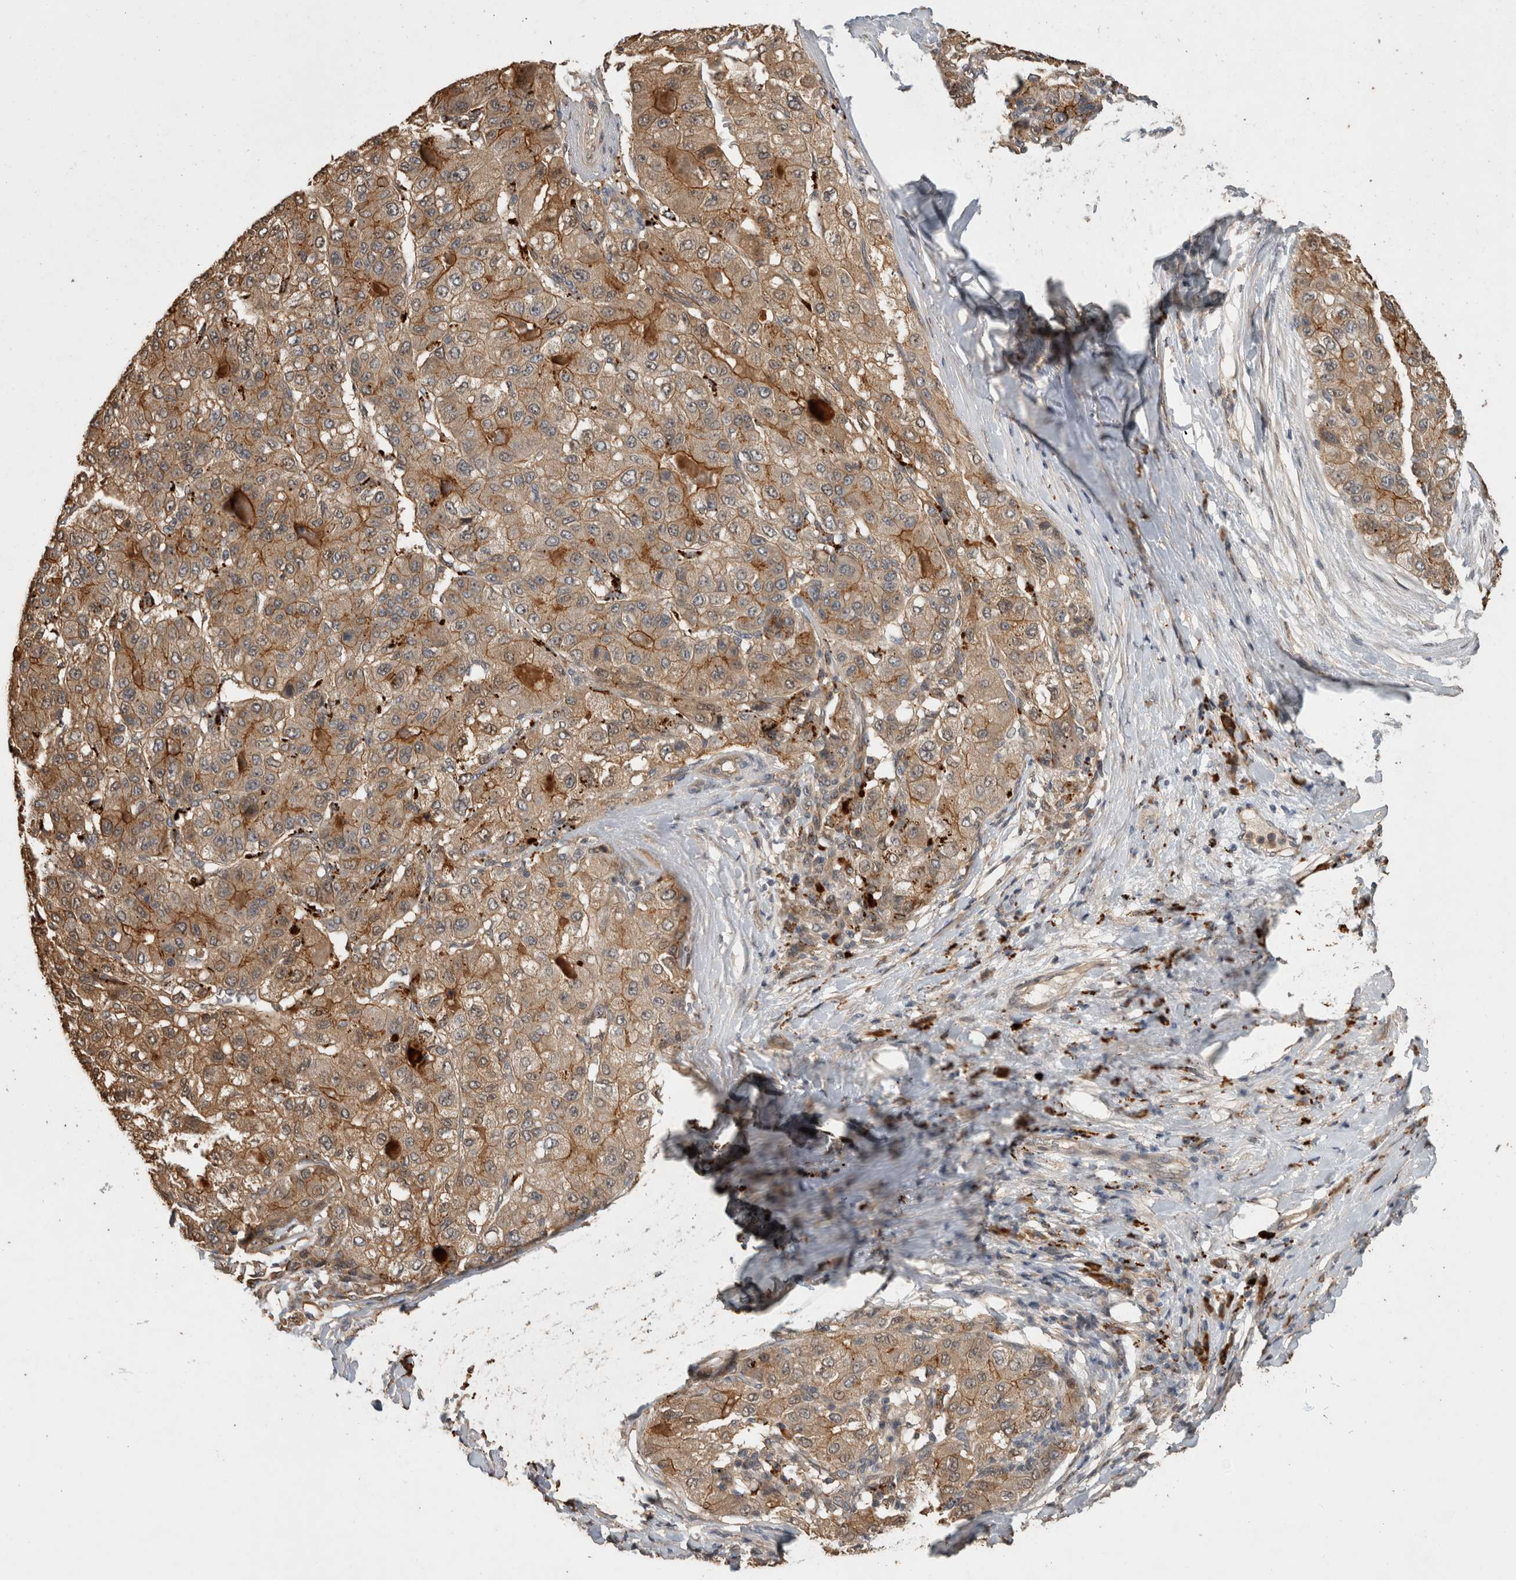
{"staining": {"intensity": "moderate", "quantity": ">75%", "location": "cytoplasmic/membranous"}, "tissue": "liver cancer", "cell_type": "Tumor cells", "image_type": "cancer", "snomed": [{"axis": "morphology", "description": "Carcinoma, Hepatocellular, NOS"}, {"axis": "topography", "description": "Liver"}], "caption": "Immunohistochemistry (IHC) (DAB) staining of human liver hepatocellular carcinoma displays moderate cytoplasmic/membranous protein staining in about >75% of tumor cells. (DAB = brown stain, brightfield microscopy at high magnification).", "gene": "RHPN1", "patient": {"sex": "male", "age": 80}}